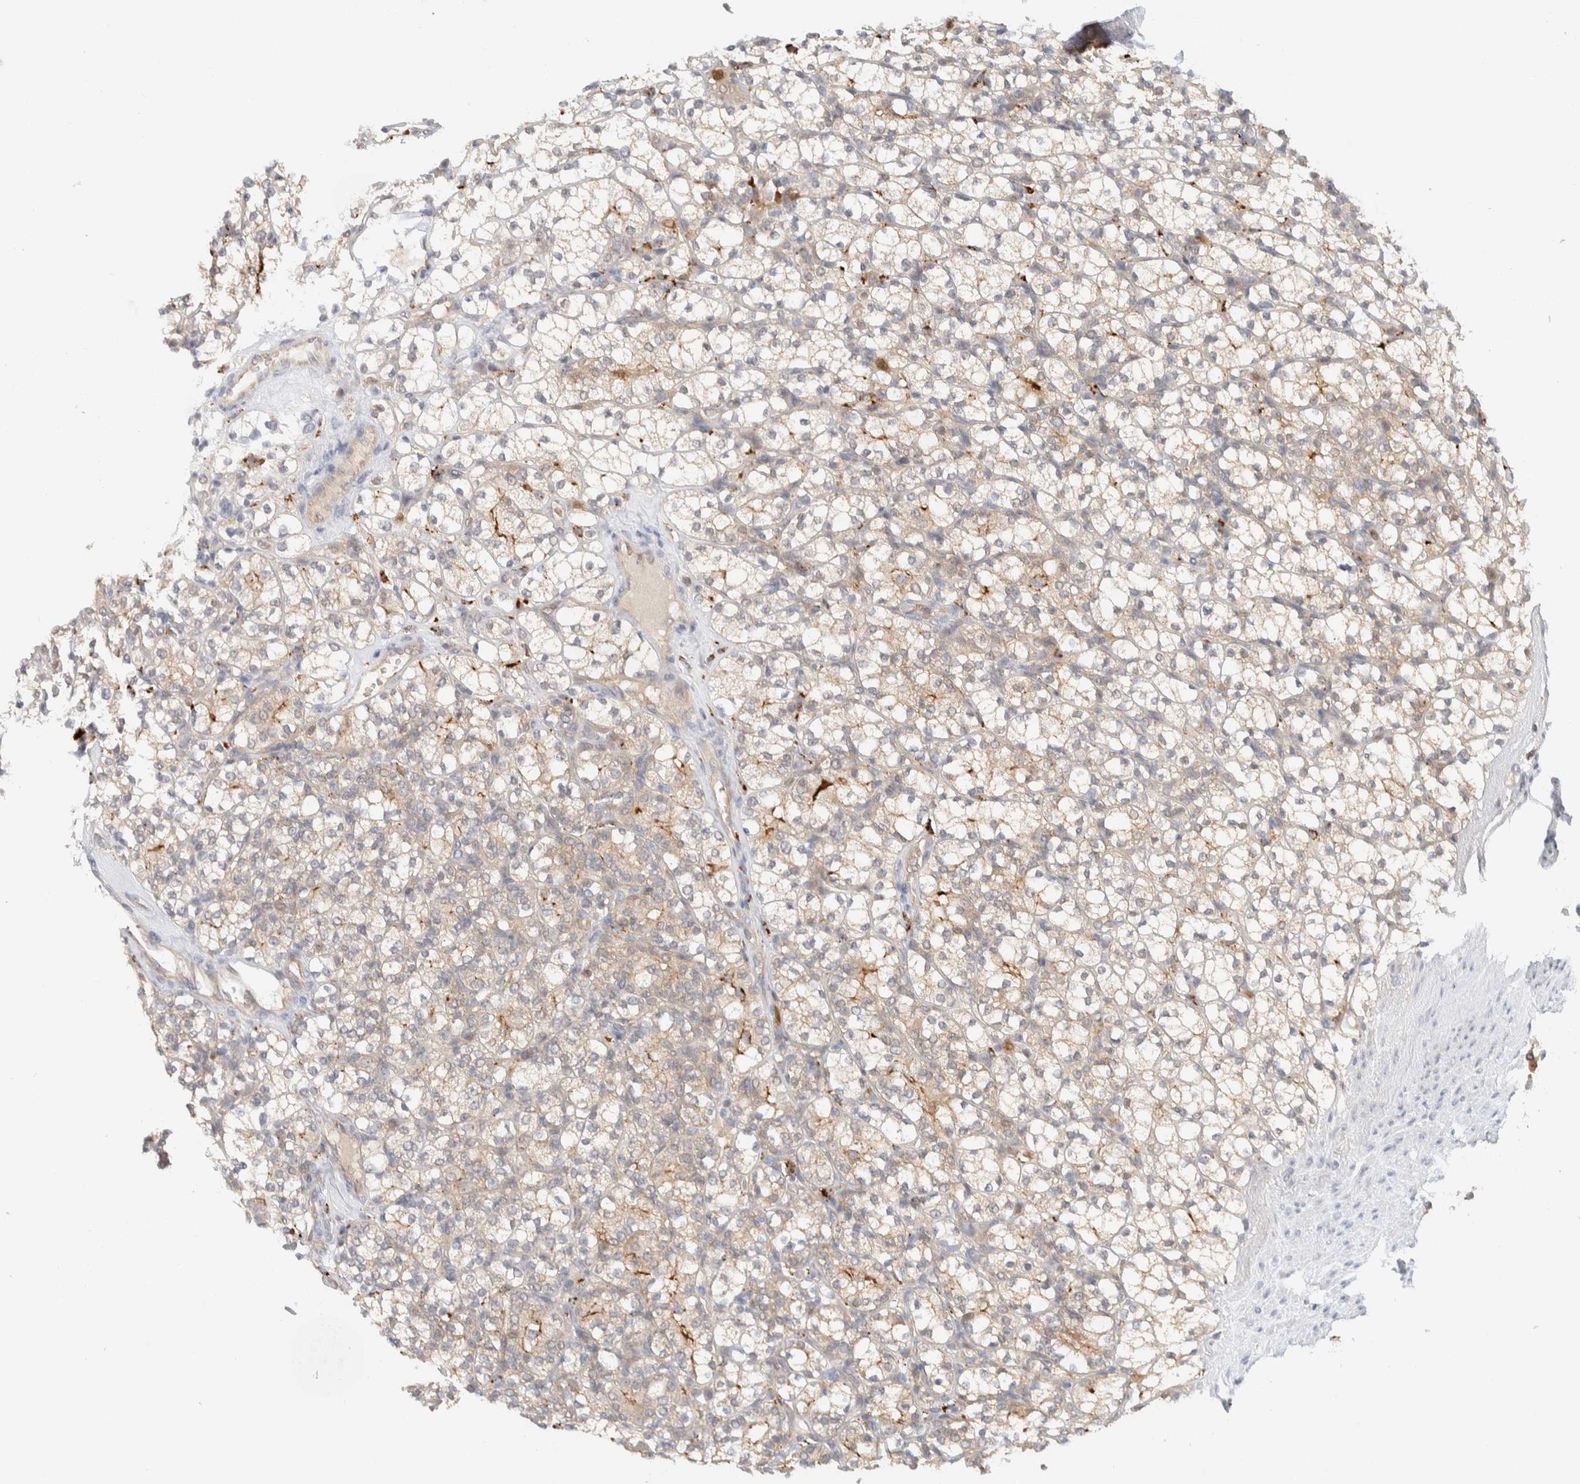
{"staining": {"intensity": "weak", "quantity": "25%-75%", "location": "cytoplasmic/membranous"}, "tissue": "renal cancer", "cell_type": "Tumor cells", "image_type": "cancer", "snomed": [{"axis": "morphology", "description": "Adenocarcinoma, NOS"}, {"axis": "topography", "description": "Kidney"}], "caption": "Renal cancer (adenocarcinoma) was stained to show a protein in brown. There is low levels of weak cytoplasmic/membranous staining in approximately 25%-75% of tumor cells.", "gene": "GCLM", "patient": {"sex": "male", "age": 77}}